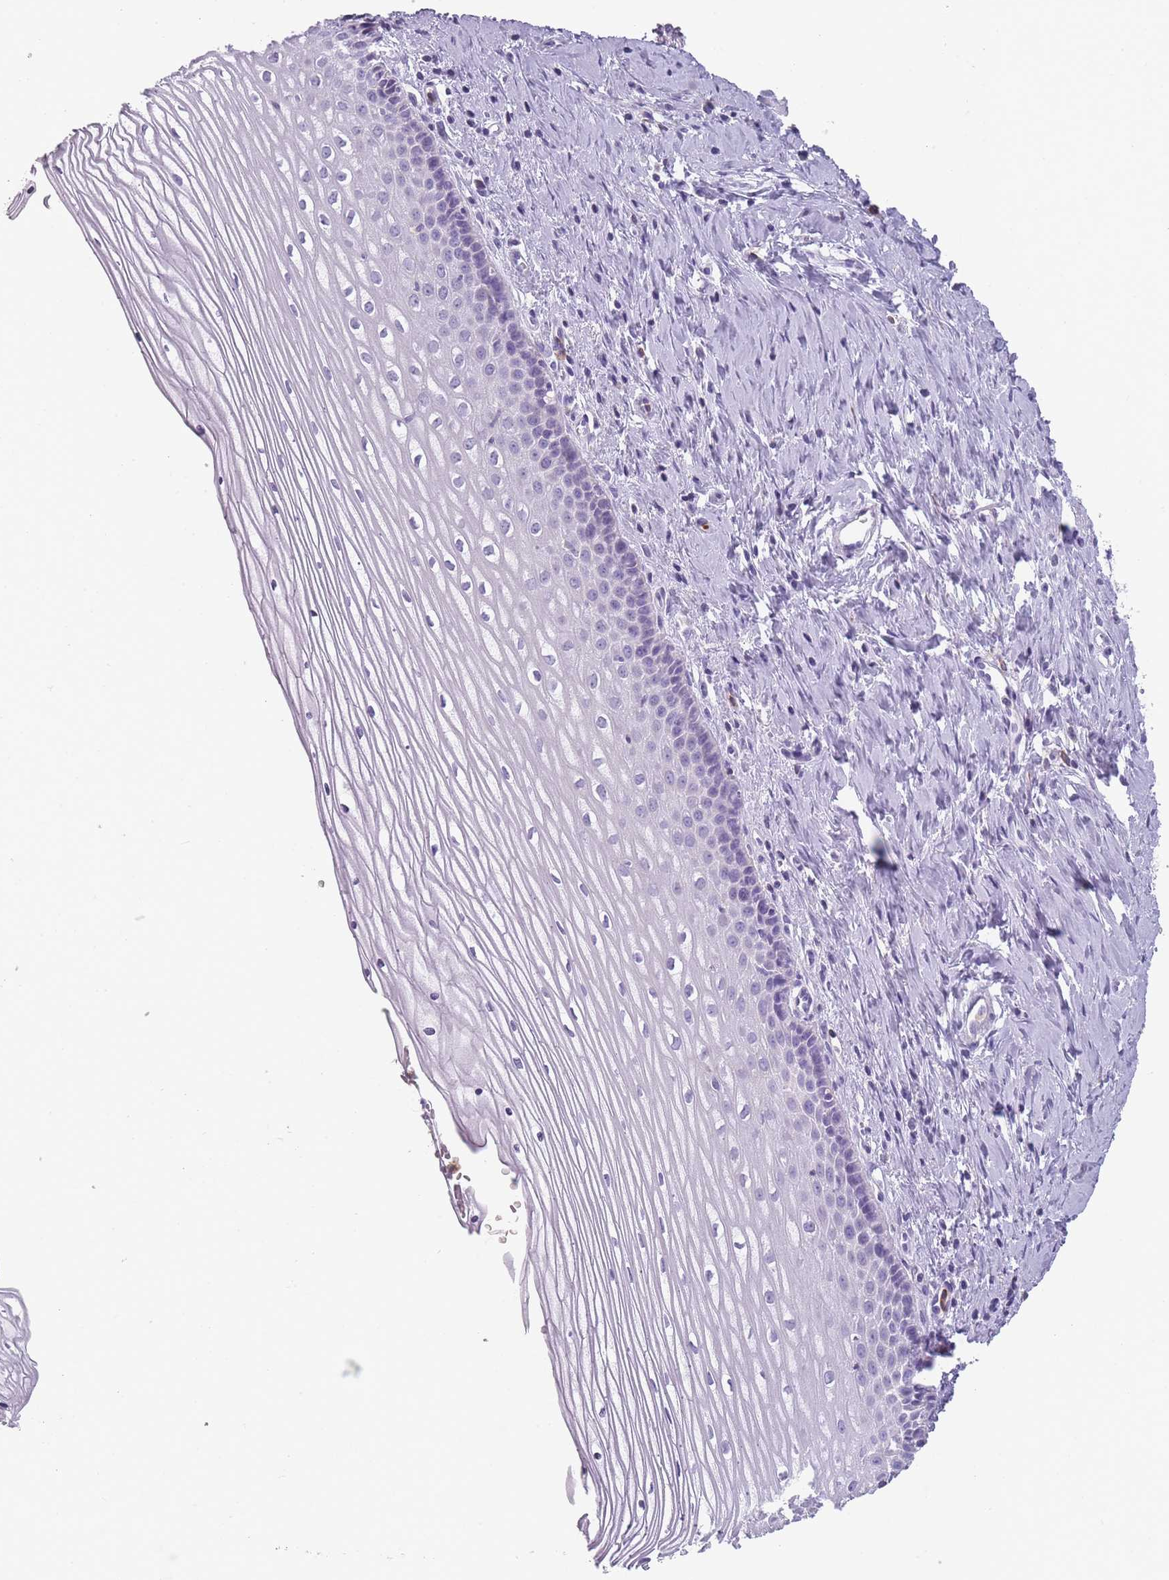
{"staining": {"intensity": "negative", "quantity": "none", "location": "none"}, "tissue": "cervix", "cell_type": "Glandular cells", "image_type": "normal", "snomed": [{"axis": "morphology", "description": "Normal tissue, NOS"}, {"axis": "topography", "description": "Cervix"}], "caption": "This histopathology image is of unremarkable cervix stained with immunohistochemistry to label a protein in brown with the nuclei are counter-stained blue. There is no positivity in glandular cells.", "gene": "CR1L", "patient": {"sex": "female", "age": 47}}